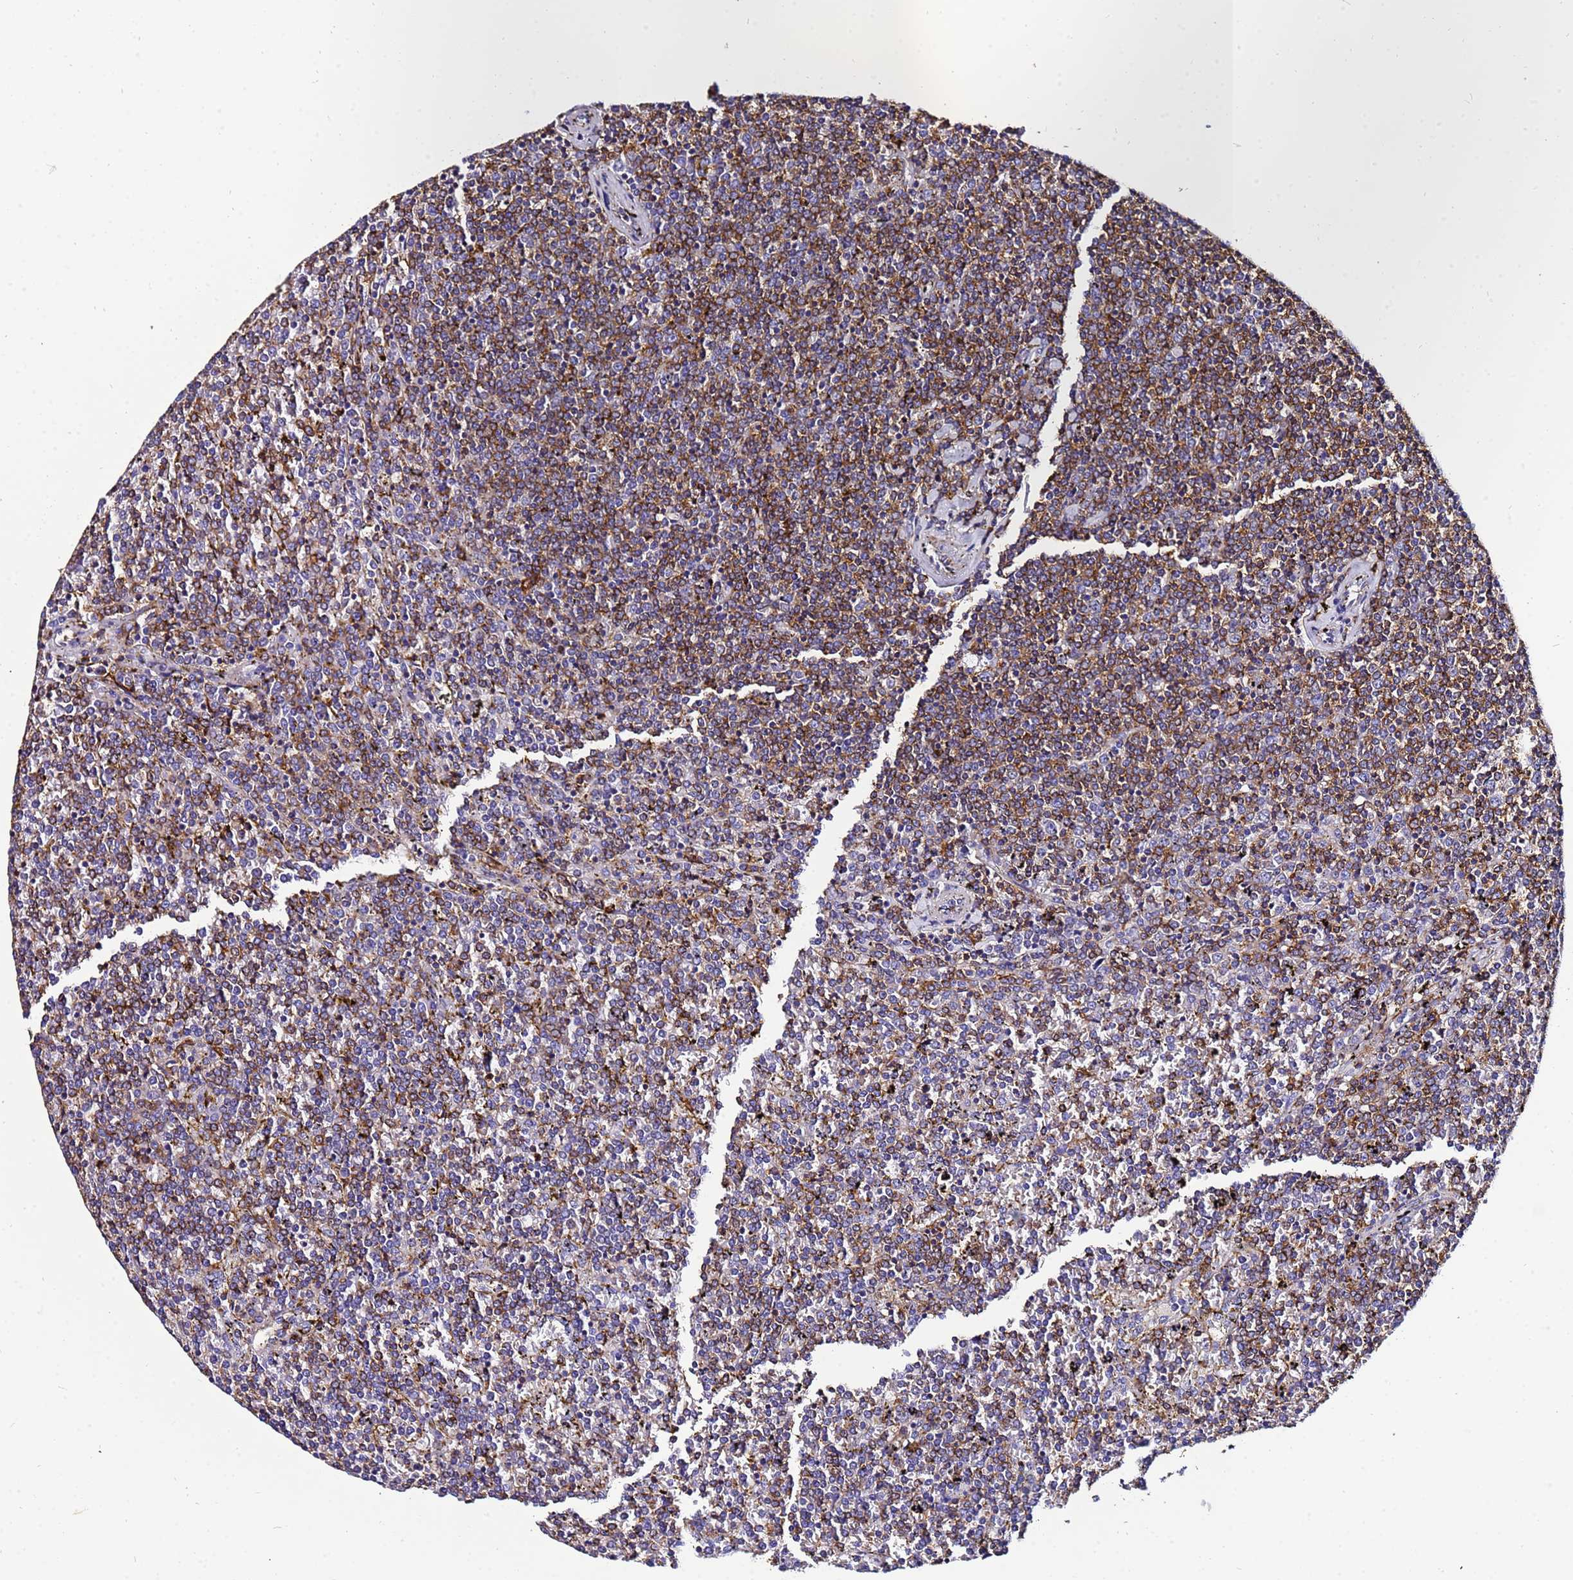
{"staining": {"intensity": "moderate", "quantity": "25%-75%", "location": "cytoplasmic/membranous"}, "tissue": "lymphoma", "cell_type": "Tumor cells", "image_type": "cancer", "snomed": [{"axis": "morphology", "description": "Malignant lymphoma, non-Hodgkin's type, Low grade"}, {"axis": "topography", "description": "Spleen"}], "caption": "Immunohistochemistry (IHC) photomicrograph of low-grade malignant lymphoma, non-Hodgkin's type stained for a protein (brown), which reveals medium levels of moderate cytoplasmic/membranous expression in approximately 25%-75% of tumor cells.", "gene": "ACTB", "patient": {"sex": "female", "age": 19}}